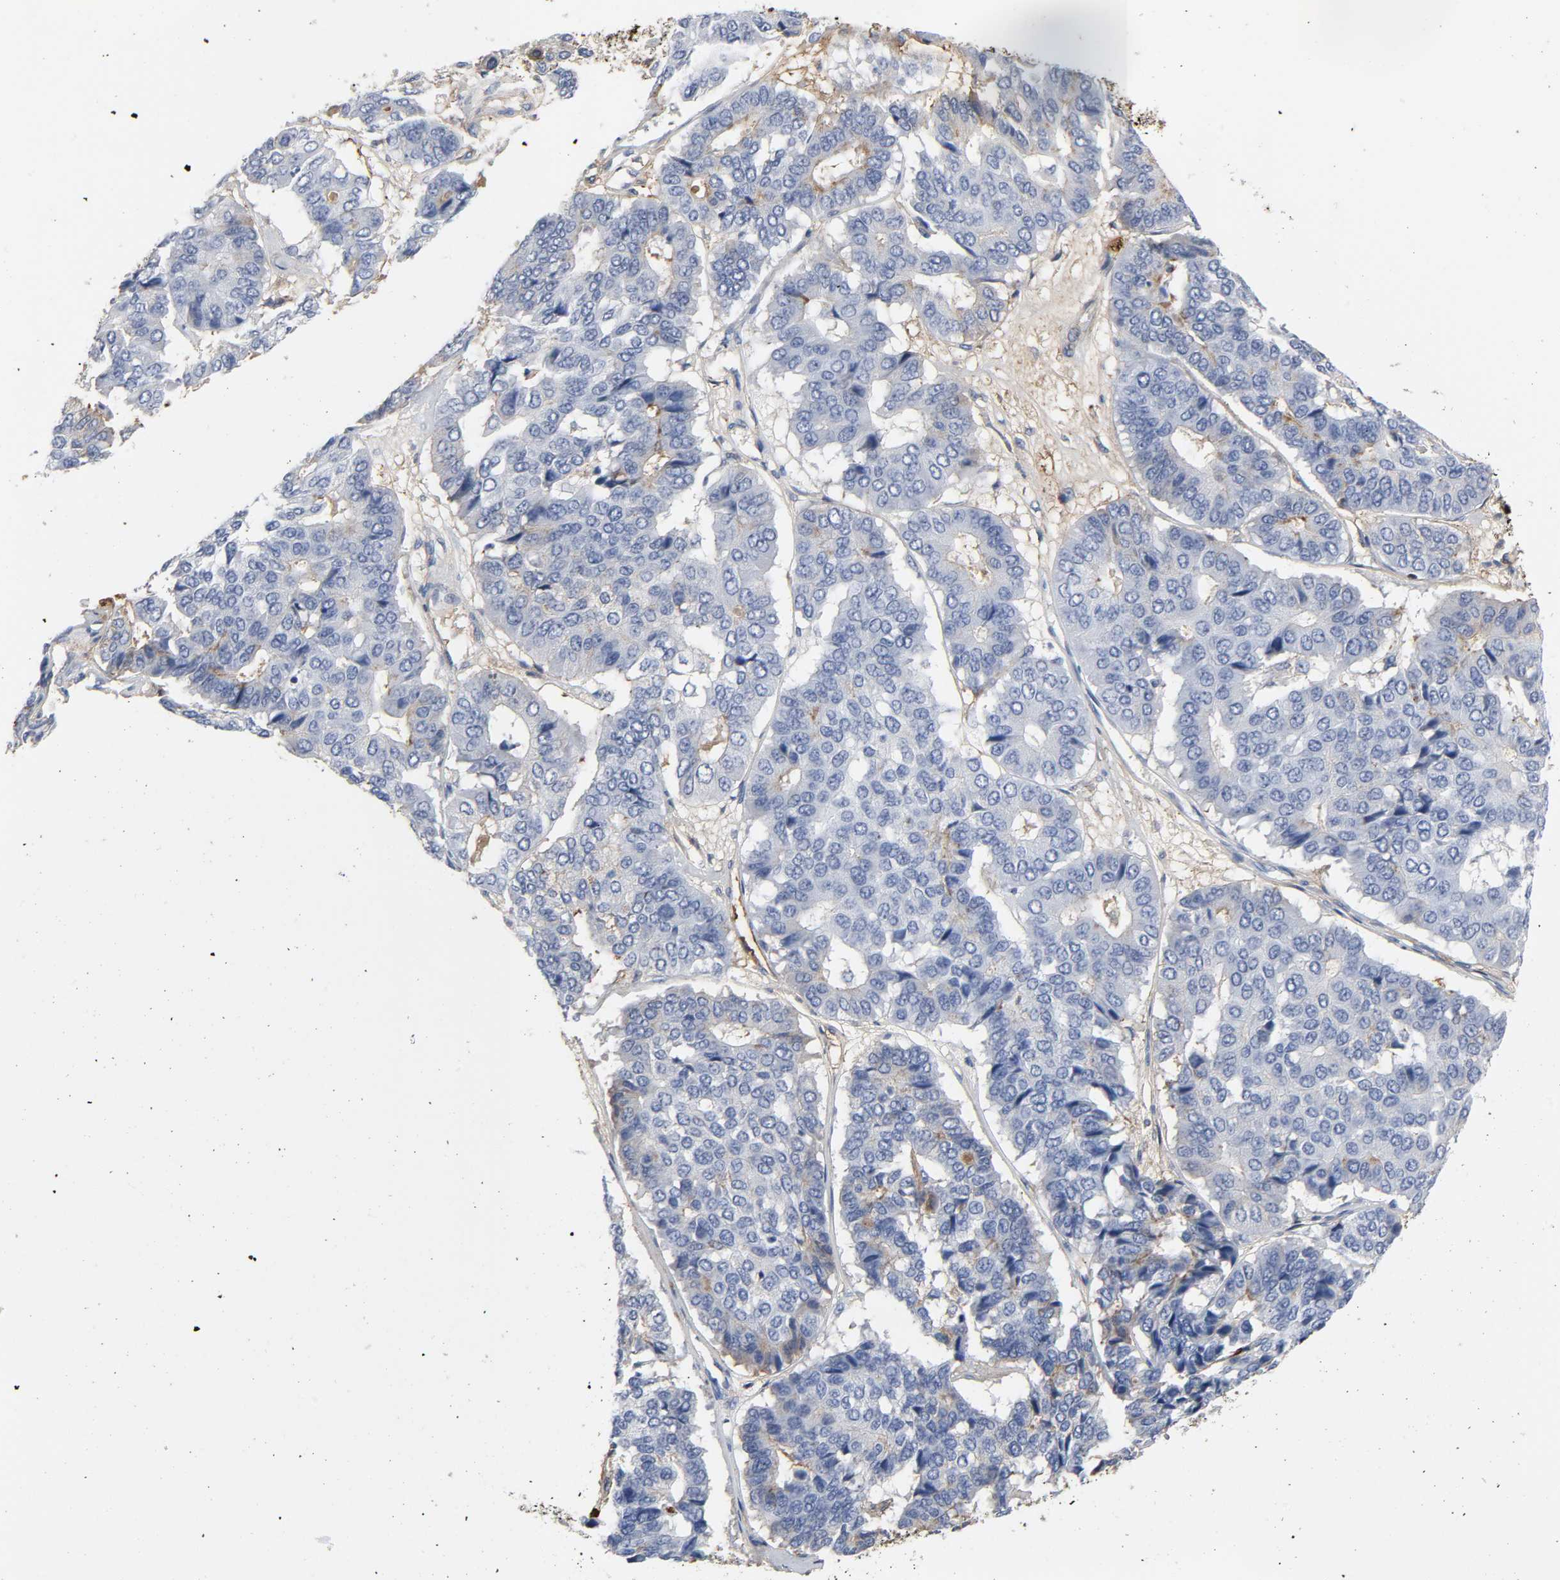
{"staining": {"intensity": "moderate", "quantity": "<25%", "location": "cytoplasmic/membranous"}, "tissue": "pancreatic cancer", "cell_type": "Tumor cells", "image_type": "cancer", "snomed": [{"axis": "morphology", "description": "Adenocarcinoma, NOS"}, {"axis": "topography", "description": "Pancreas"}], "caption": "Immunohistochemical staining of human adenocarcinoma (pancreatic) exhibits low levels of moderate cytoplasmic/membranous staining in approximately <25% of tumor cells.", "gene": "FBLN1", "patient": {"sex": "male", "age": 50}}